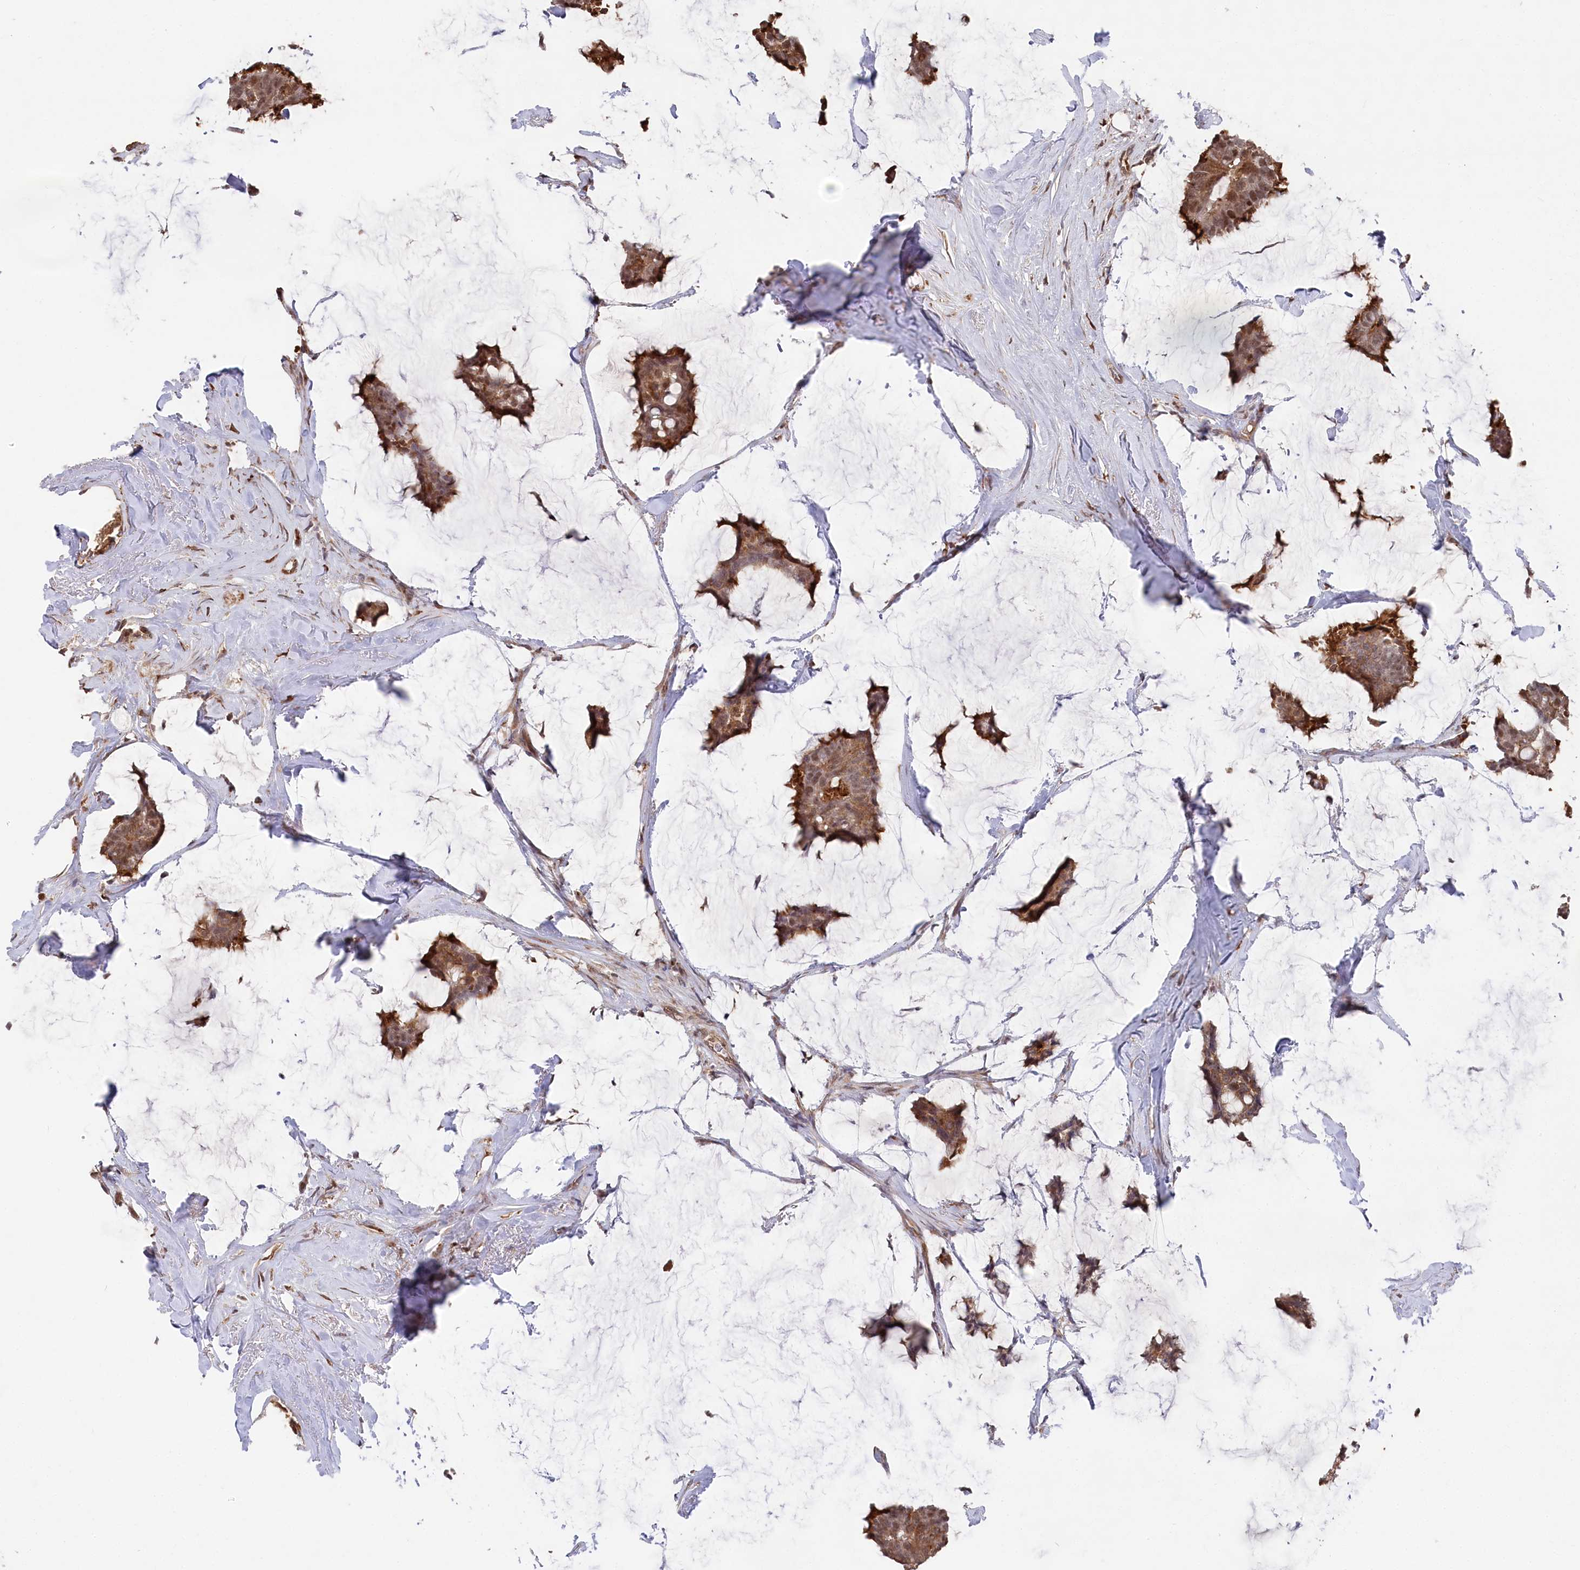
{"staining": {"intensity": "moderate", "quantity": ">75%", "location": "cytoplasmic/membranous"}, "tissue": "breast cancer", "cell_type": "Tumor cells", "image_type": "cancer", "snomed": [{"axis": "morphology", "description": "Duct carcinoma"}, {"axis": "topography", "description": "Breast"}], "caption": "Immunohistochemical staining of intraductal carcinoma (breast) shows medium levels of moderate cytoplasmic/membranous protein staining in approximately >75% of tumor cells.", "gene": "PSMA1", "patient": {"sex": "female", "age": 93}}